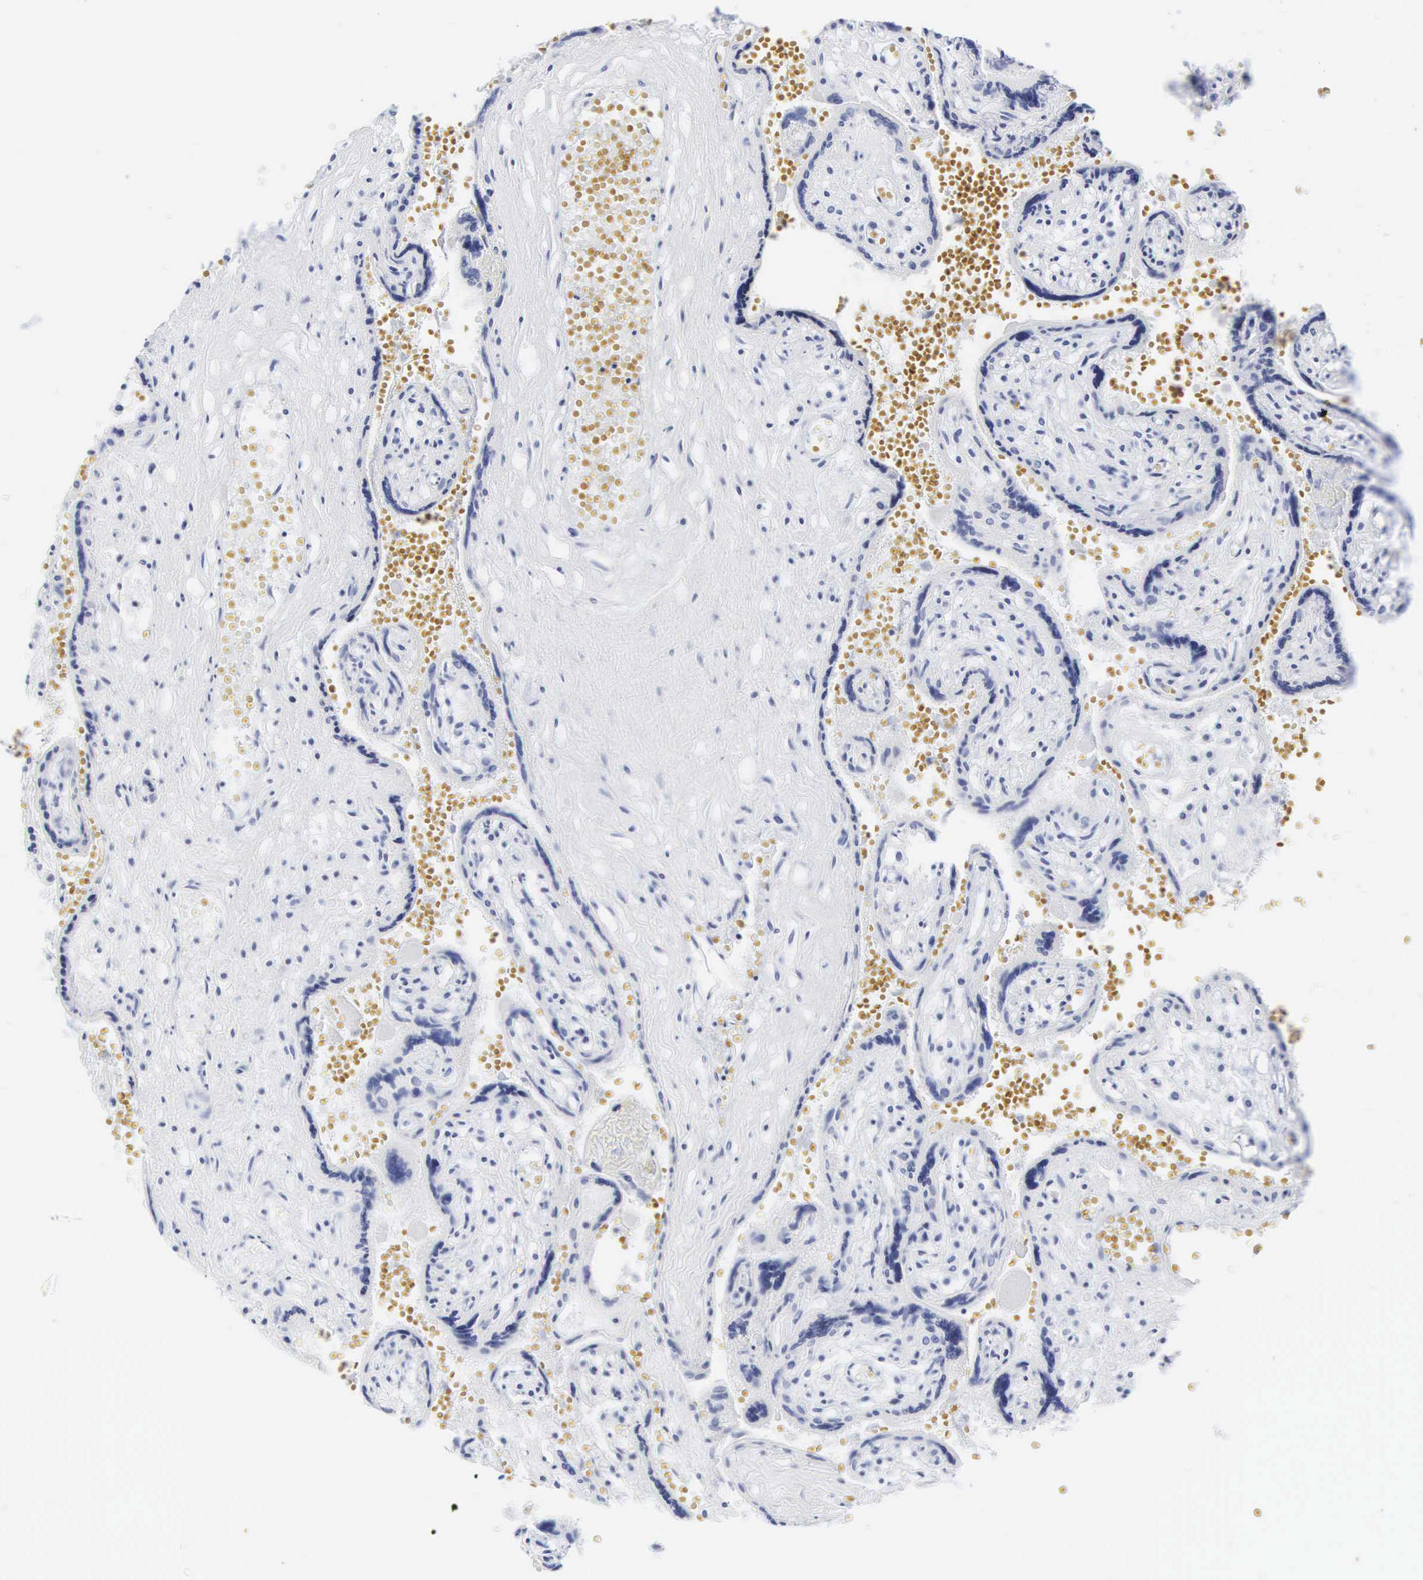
{"staining": {"intensity": "negative", "quantity": "none", "location": "none"}, "tissue": "placenta", "cell_type": "Decidual cells", "image_type": "normal", "snomed": [{"axis": "morphology", "description": "Normal tissue, NOS"}, {"axis": "topography", "description": "Placenta"}], "caption": "This is an immunohistochemistry micrograph of benign human placenta. There is no staining in decidual cells.", "gene": "INS", "patient": {"sex": "female", "age": 40}}